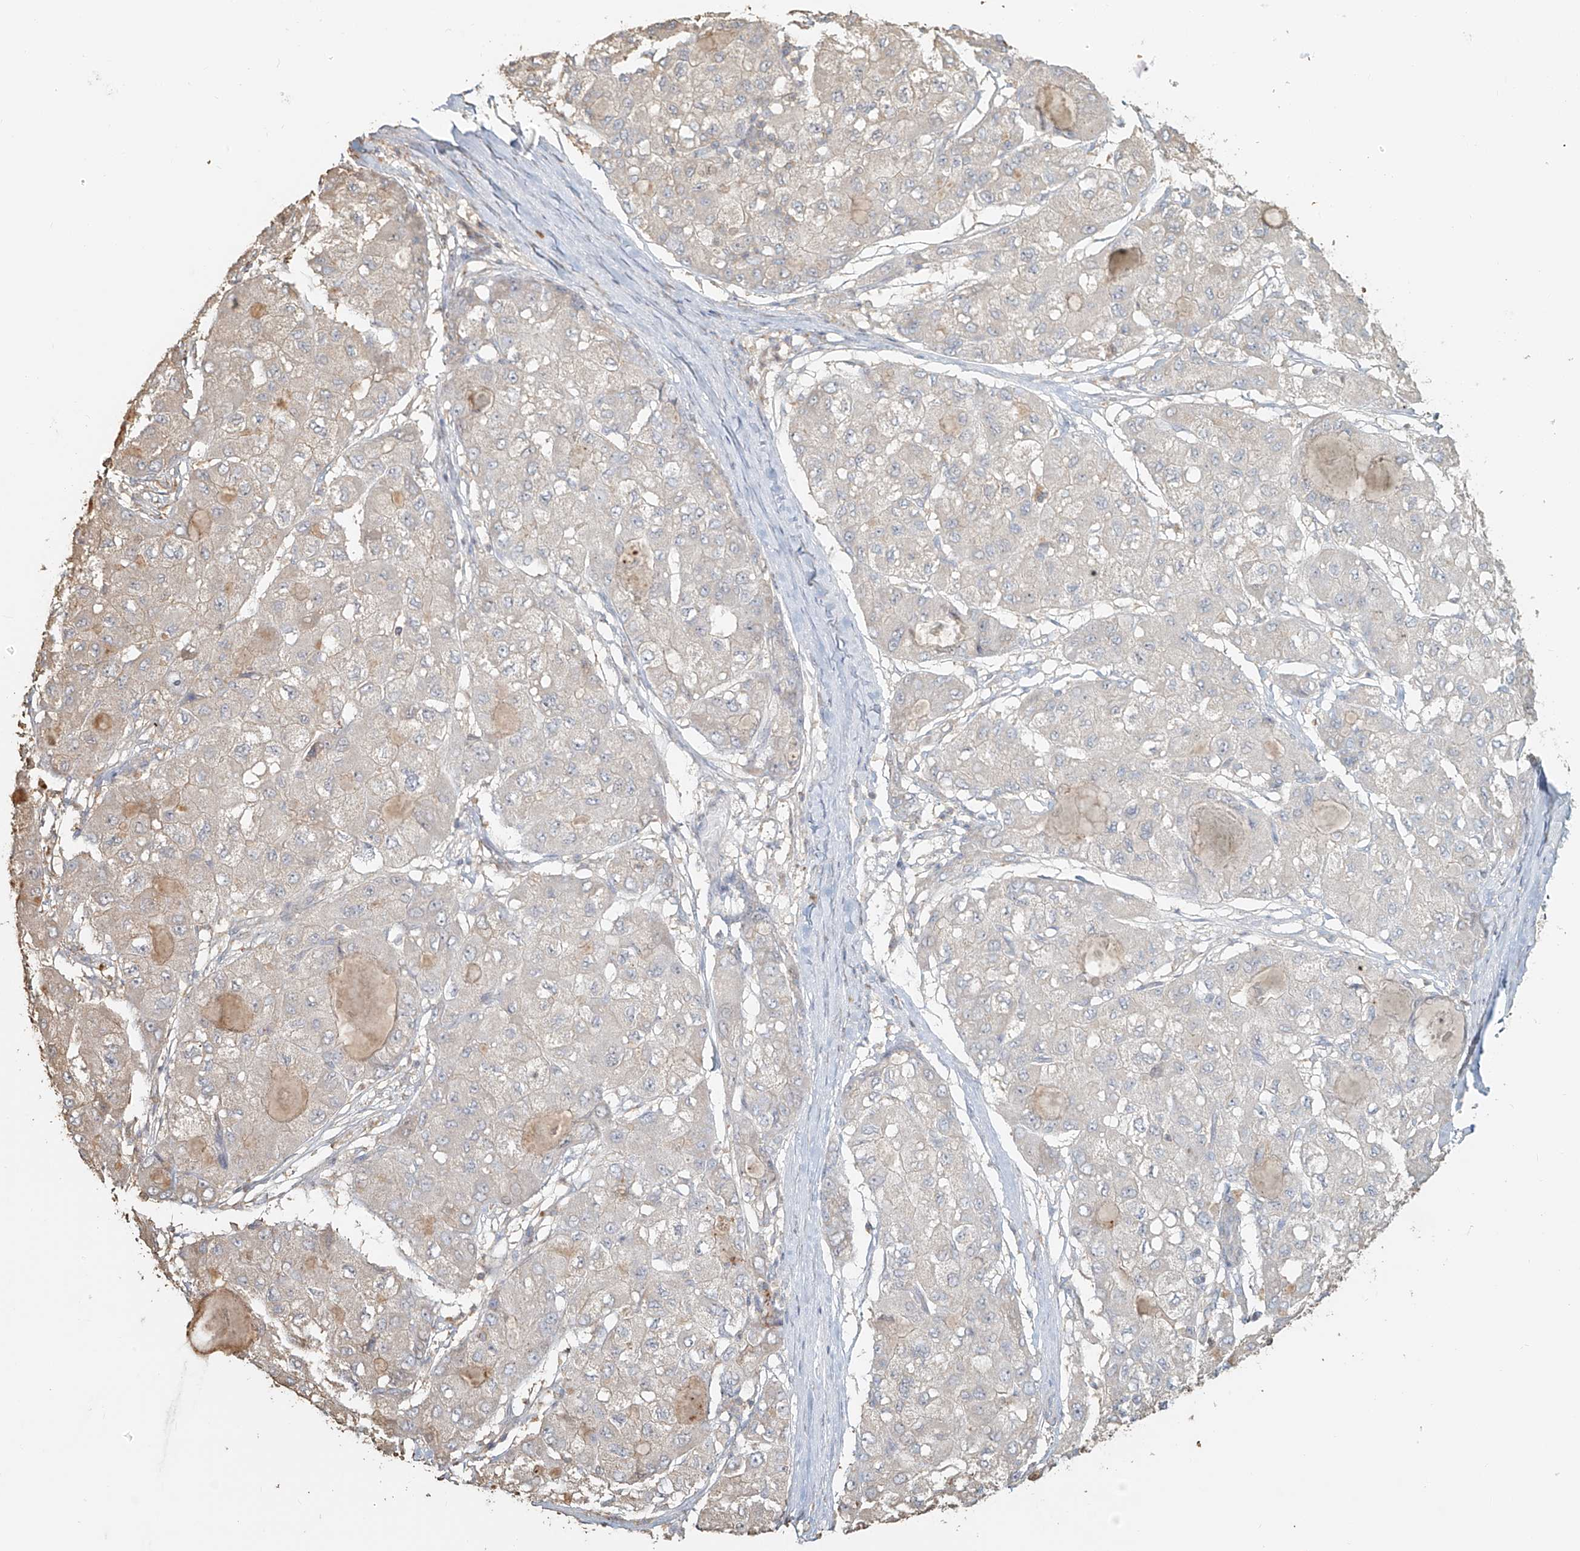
{"staining": {"intensity": "weak", "quantity": "<25%", "location": "cytoplasmic/membranous"}, "tissue": "liver cancer", "cell_type": "Tumor cells", "image_type": "cancer", "snomed": [{"axis": "morphology", "description": "Carcinoma, Hepatocellular, NOS"}, {"axis": "topography", "description": "Liver"}], "caption": "Immunohistochemical staining of liver hepatocellular carcinoma exhibits no significant staining in tumor cells.", "gene": "NPHS1", "patient": {"sex": "male", "age": 80}}